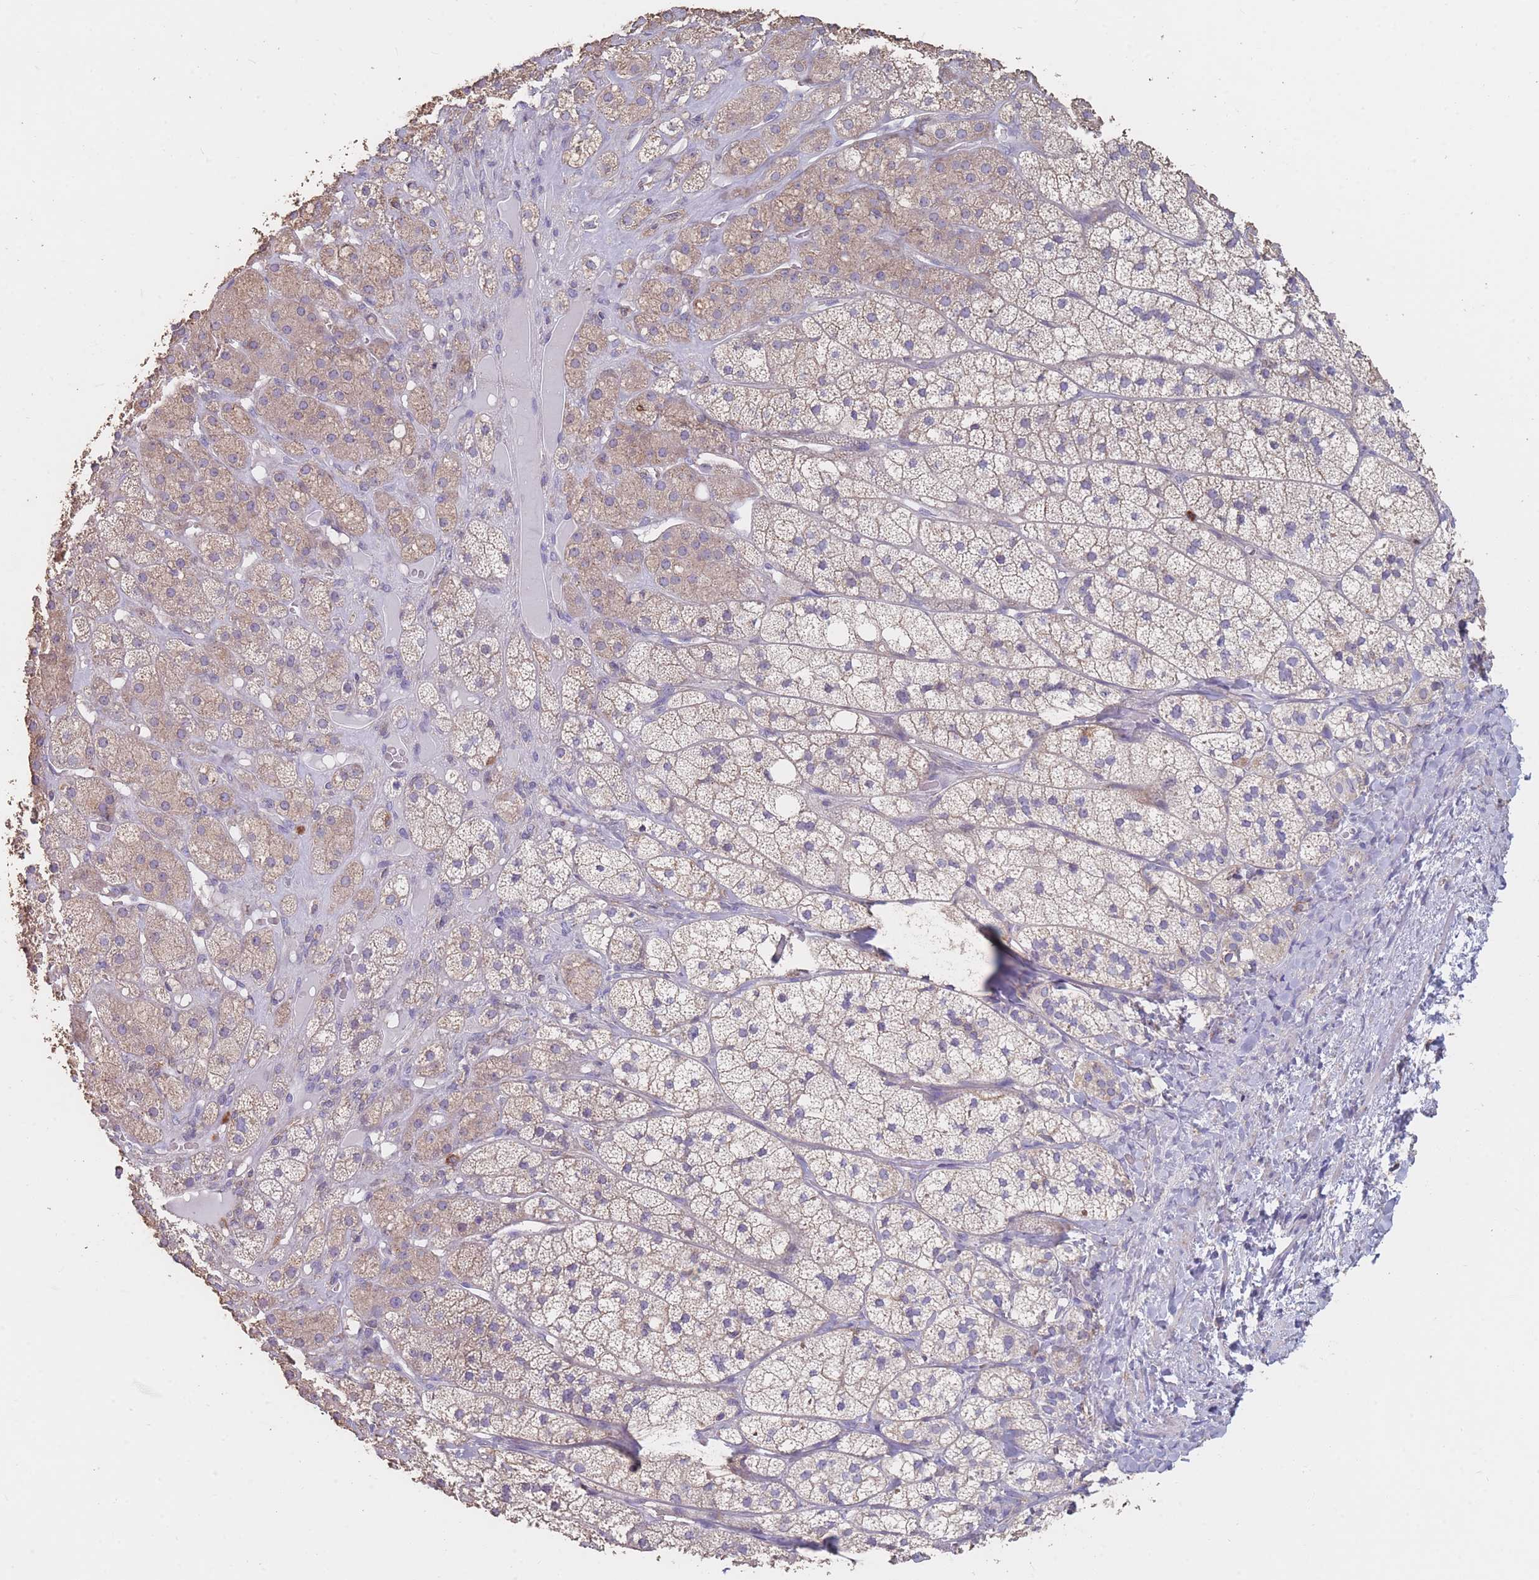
{"staining": {"intensity": "weak", "quantity": "25%-75%", "location": "cytoplasmic/membranous"}, "tissue": "adrenal gland", "cell_type": "Glandular cells", "image_type": "normal", "snomed": [{"axis": "morphology", "description": "Normal tissue, NOS"}, {"axis": "topography", "description": "Adrenal gland"}], "caption": "Protein staining by immunohistochemistry (IHC) shows weak cytoplasmic/membranous expression in approximately 25%-75% of glandular cells in normal adrenal gland. The staining was performed using DAB (3,3'-diaminobenzidine) to visualize the protein expression in brown, while the nuclei were stained in blue with hematoxylin (Magnification: 20x).", "gene": "CLEC12A", "patient": {"sex": "female", "age": 52}}